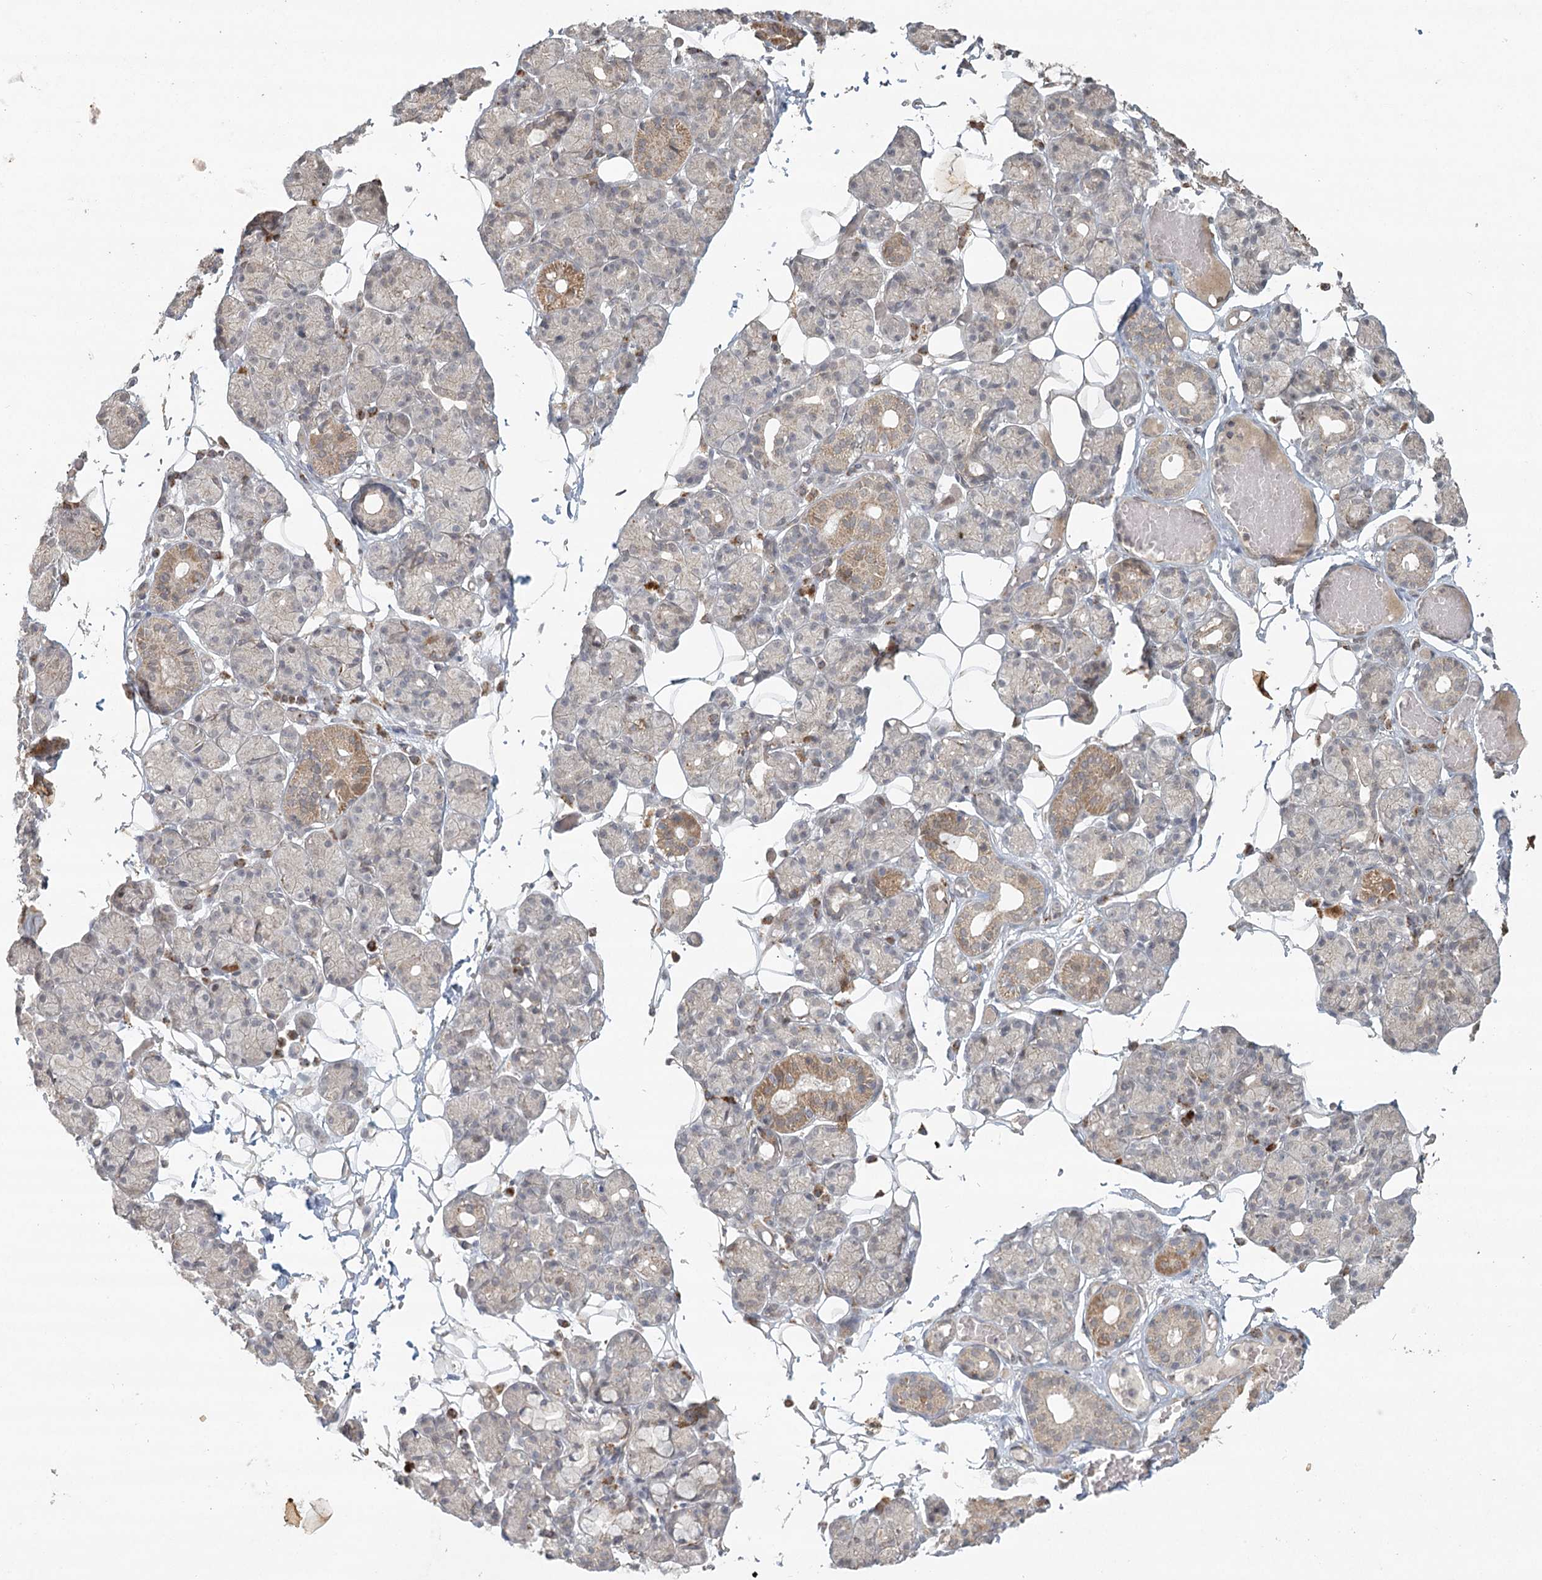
{"staining": {"intensity": "moderate", "quantity": "<25%", "location": "cytoplasmic/membranous"}, "tissue": "salivary gland", "cell_type": "Glandular cells", "image_type": "normal", "snomed": [{"axis": "morphology", "description": "Normal tissue, NOS"}, {"axis": "topography", "description": "Salivary gland"}], "caption": "Immunohistochemistry (IHC) (DAB) staining of benign salivary gland shows moderate cytoplasmic/membranous protein positivity in about <25% of glandular cells. (Stains: DAB in brown, nuclei in blue, Microscopy: brightfield microscopy at high magnification).", "gene": "LACTB", "patient": {"sex": "male", "age": 63}}